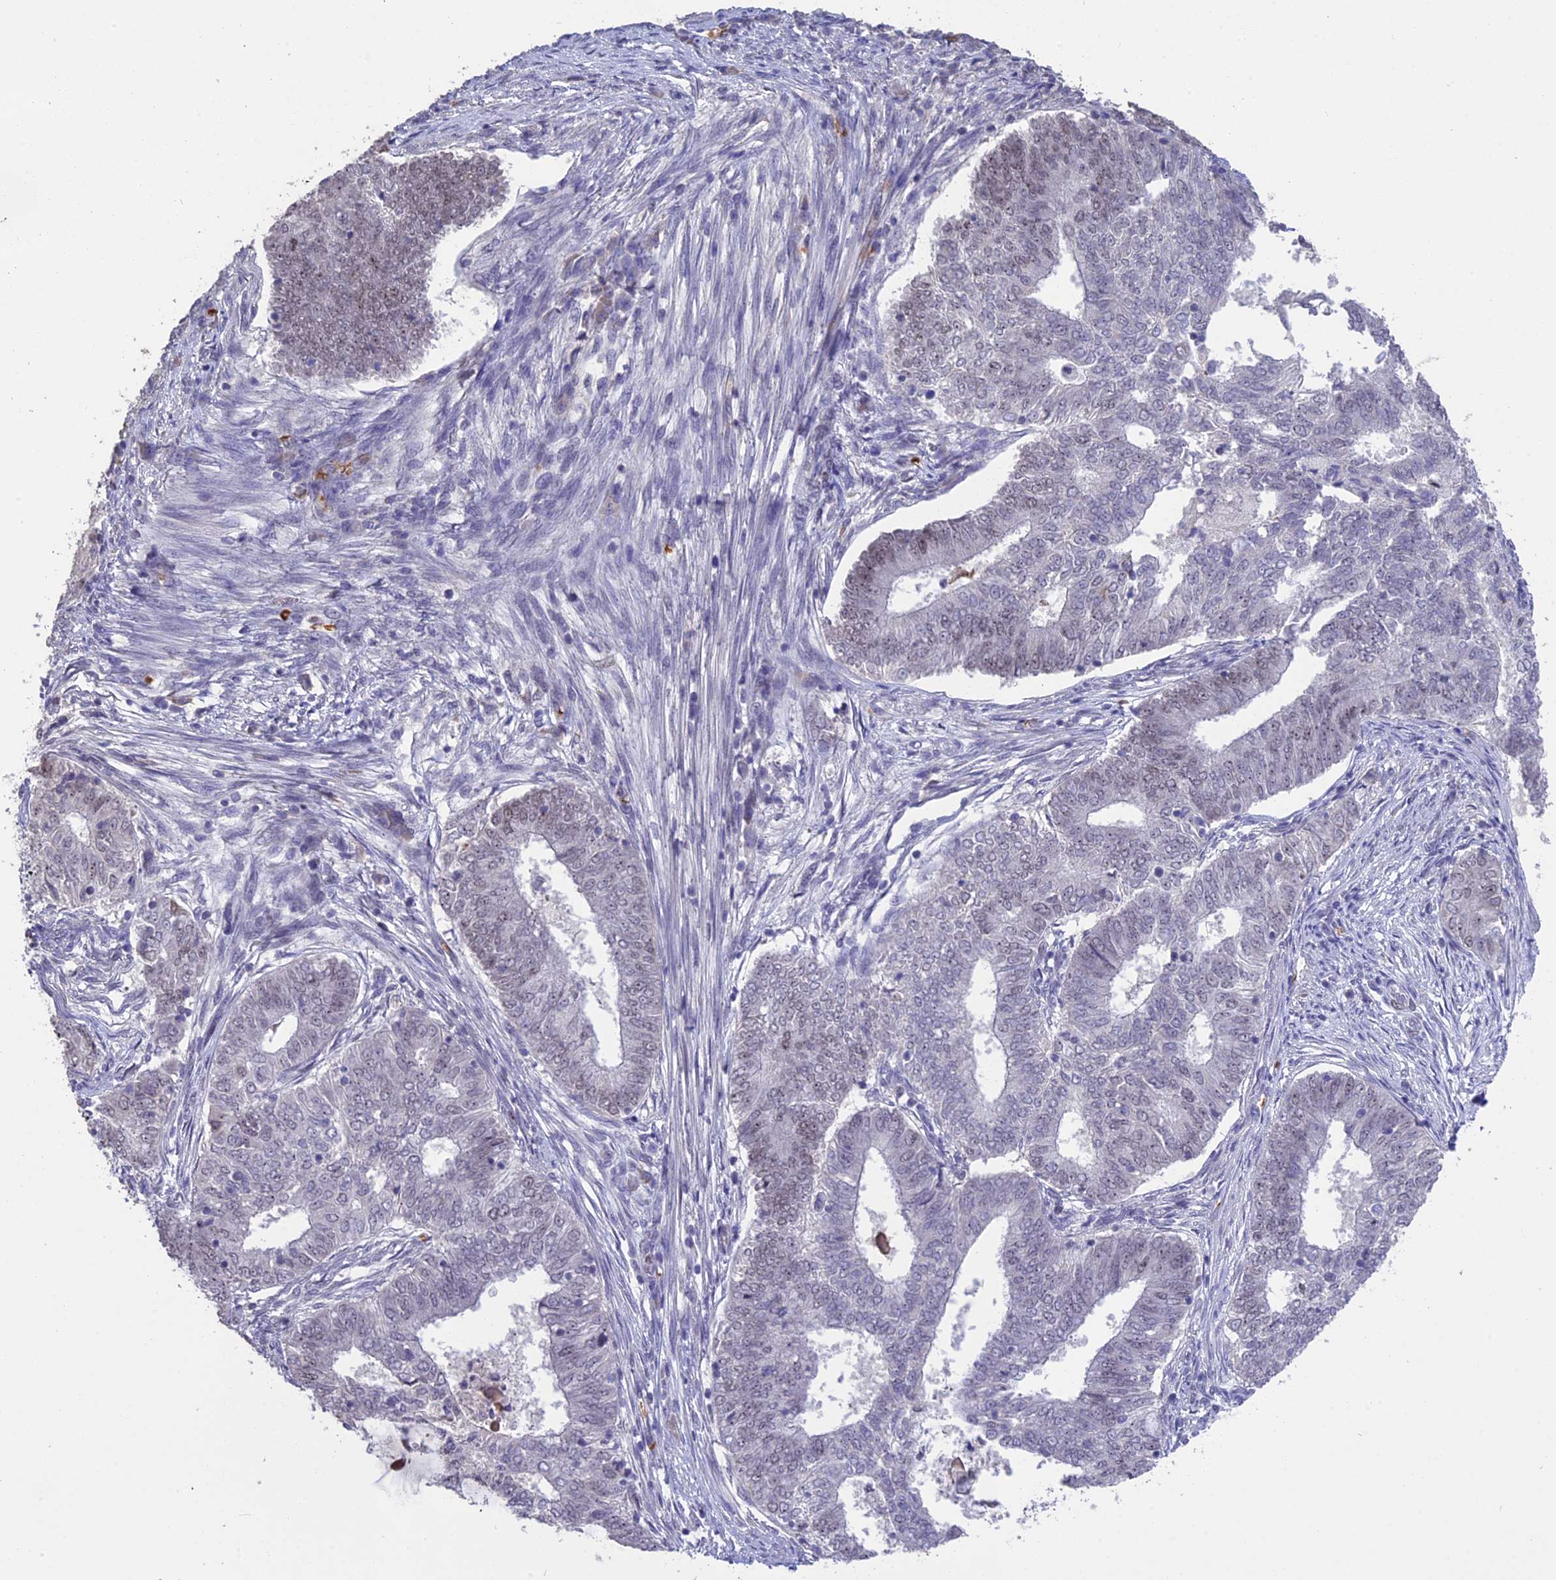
{"staining": {"intensity": "weak", "quantity": "25%-75%", "location": "nuclear"}, "tissue": "endometrial cancer", "cell_type": "Tumor cells", "image_type": "cancer", "snomed": [{"axis": "morphology", "description": "Adenocarcinoma, NOS"}, {"axis": "topography", "description": "Endometrium"}], "caption": "Weak nuclear protein expression is present in approximately 25%-75% of tumor cells in endometrial cancer (adenocarcinoma).", "gene": "KNOP1", "patient": {"sex": "female", "age": 62}}